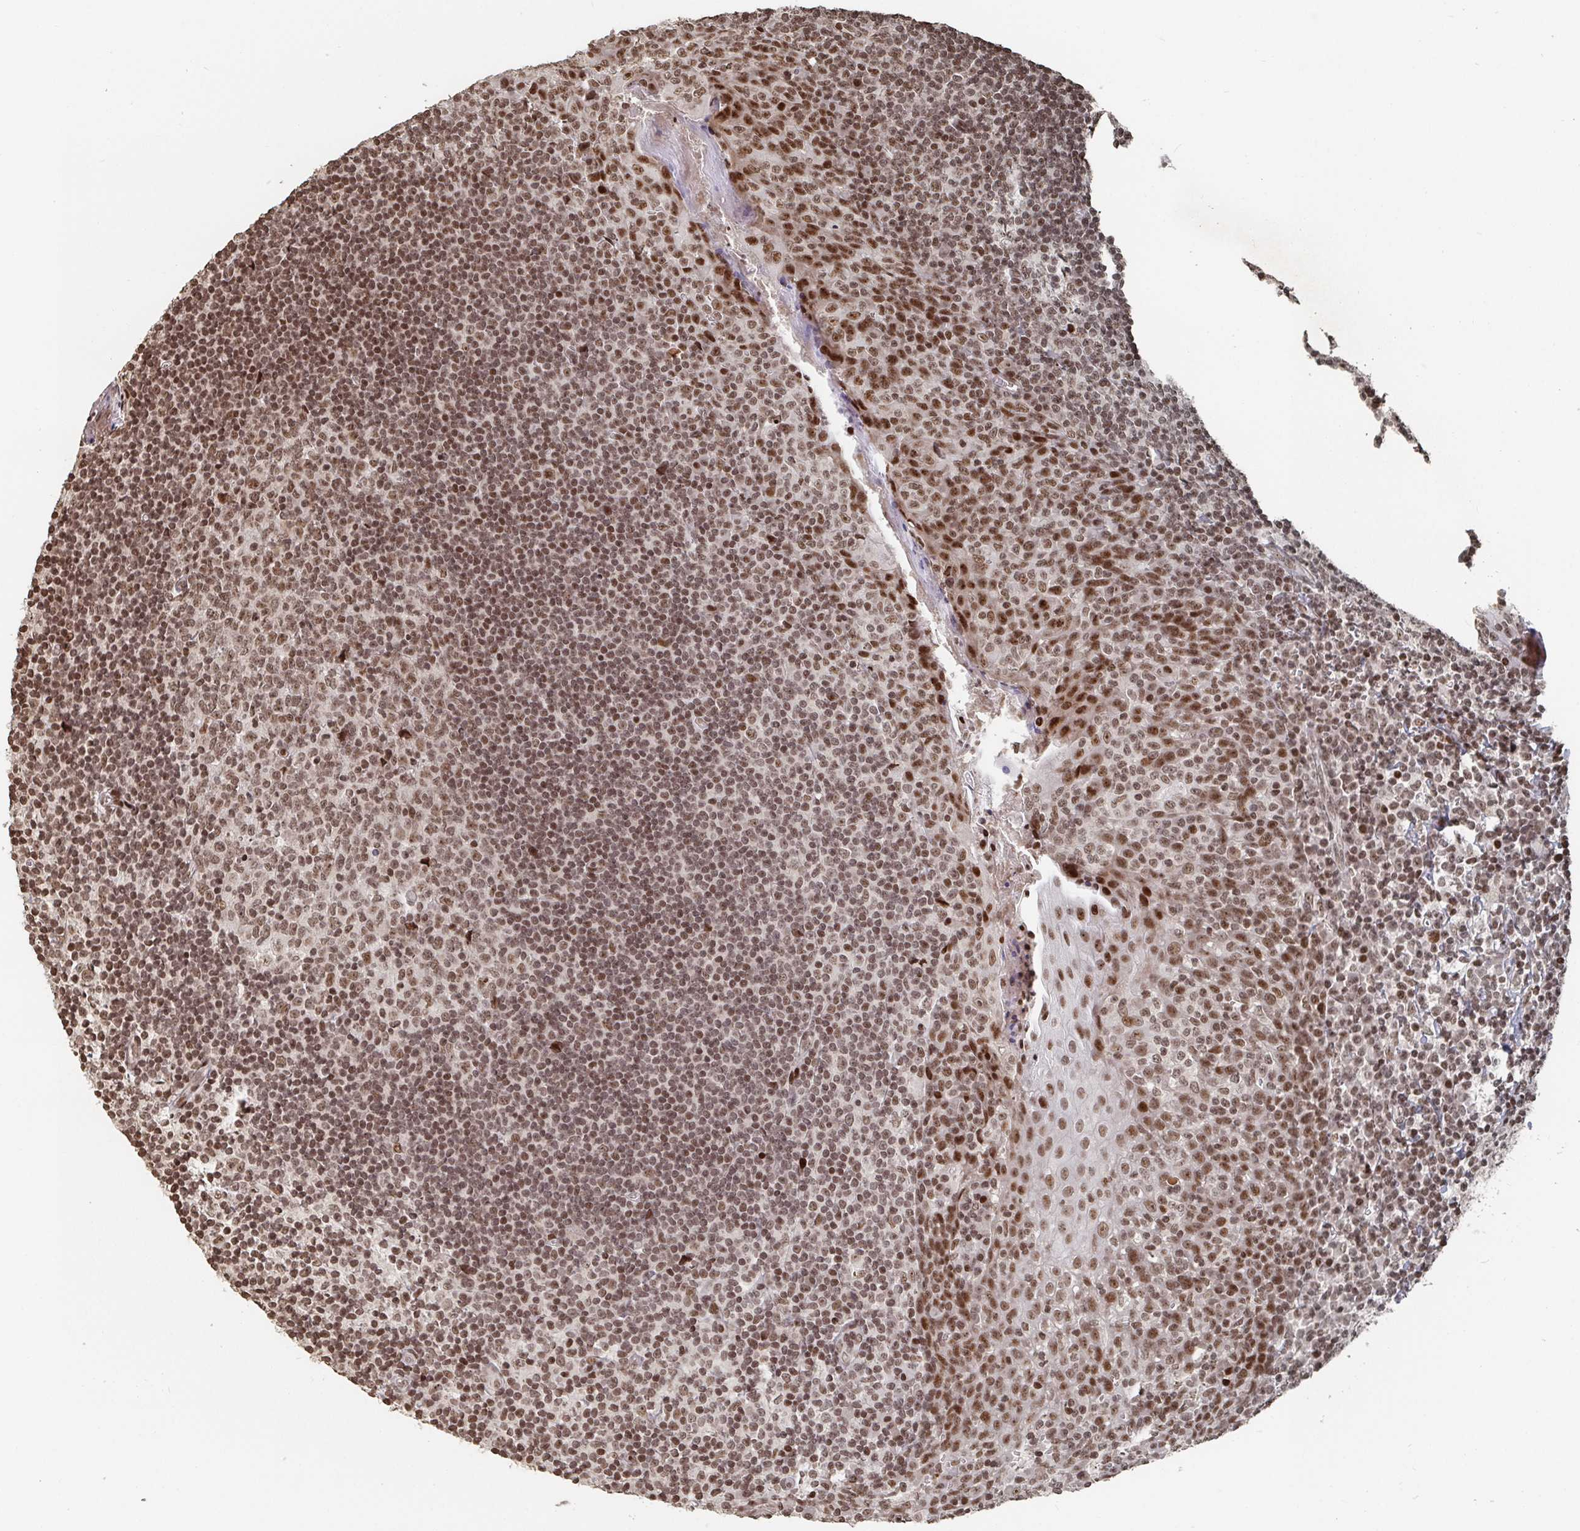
{"staining": {"intensity": "moderate", "quantity": ">75%", "location": "nuclear"}, "tissue": "tonsil", "cell_type": "Germinal center cells", "image_type": "normal", "snomed": [{"axis": "morphology", "description": "Normal tissue, NOS"}, {"axis": "topography", "description": "Tonsil"}], "caption": "A histopathology image showing moderate nuclear expression in about >75% of germinal center cells in normal tonsil, as visualized by brown immunohistochemical staining.", "gene": "ZDHHC12", "patient": {"sex": "male", "age": 27}}